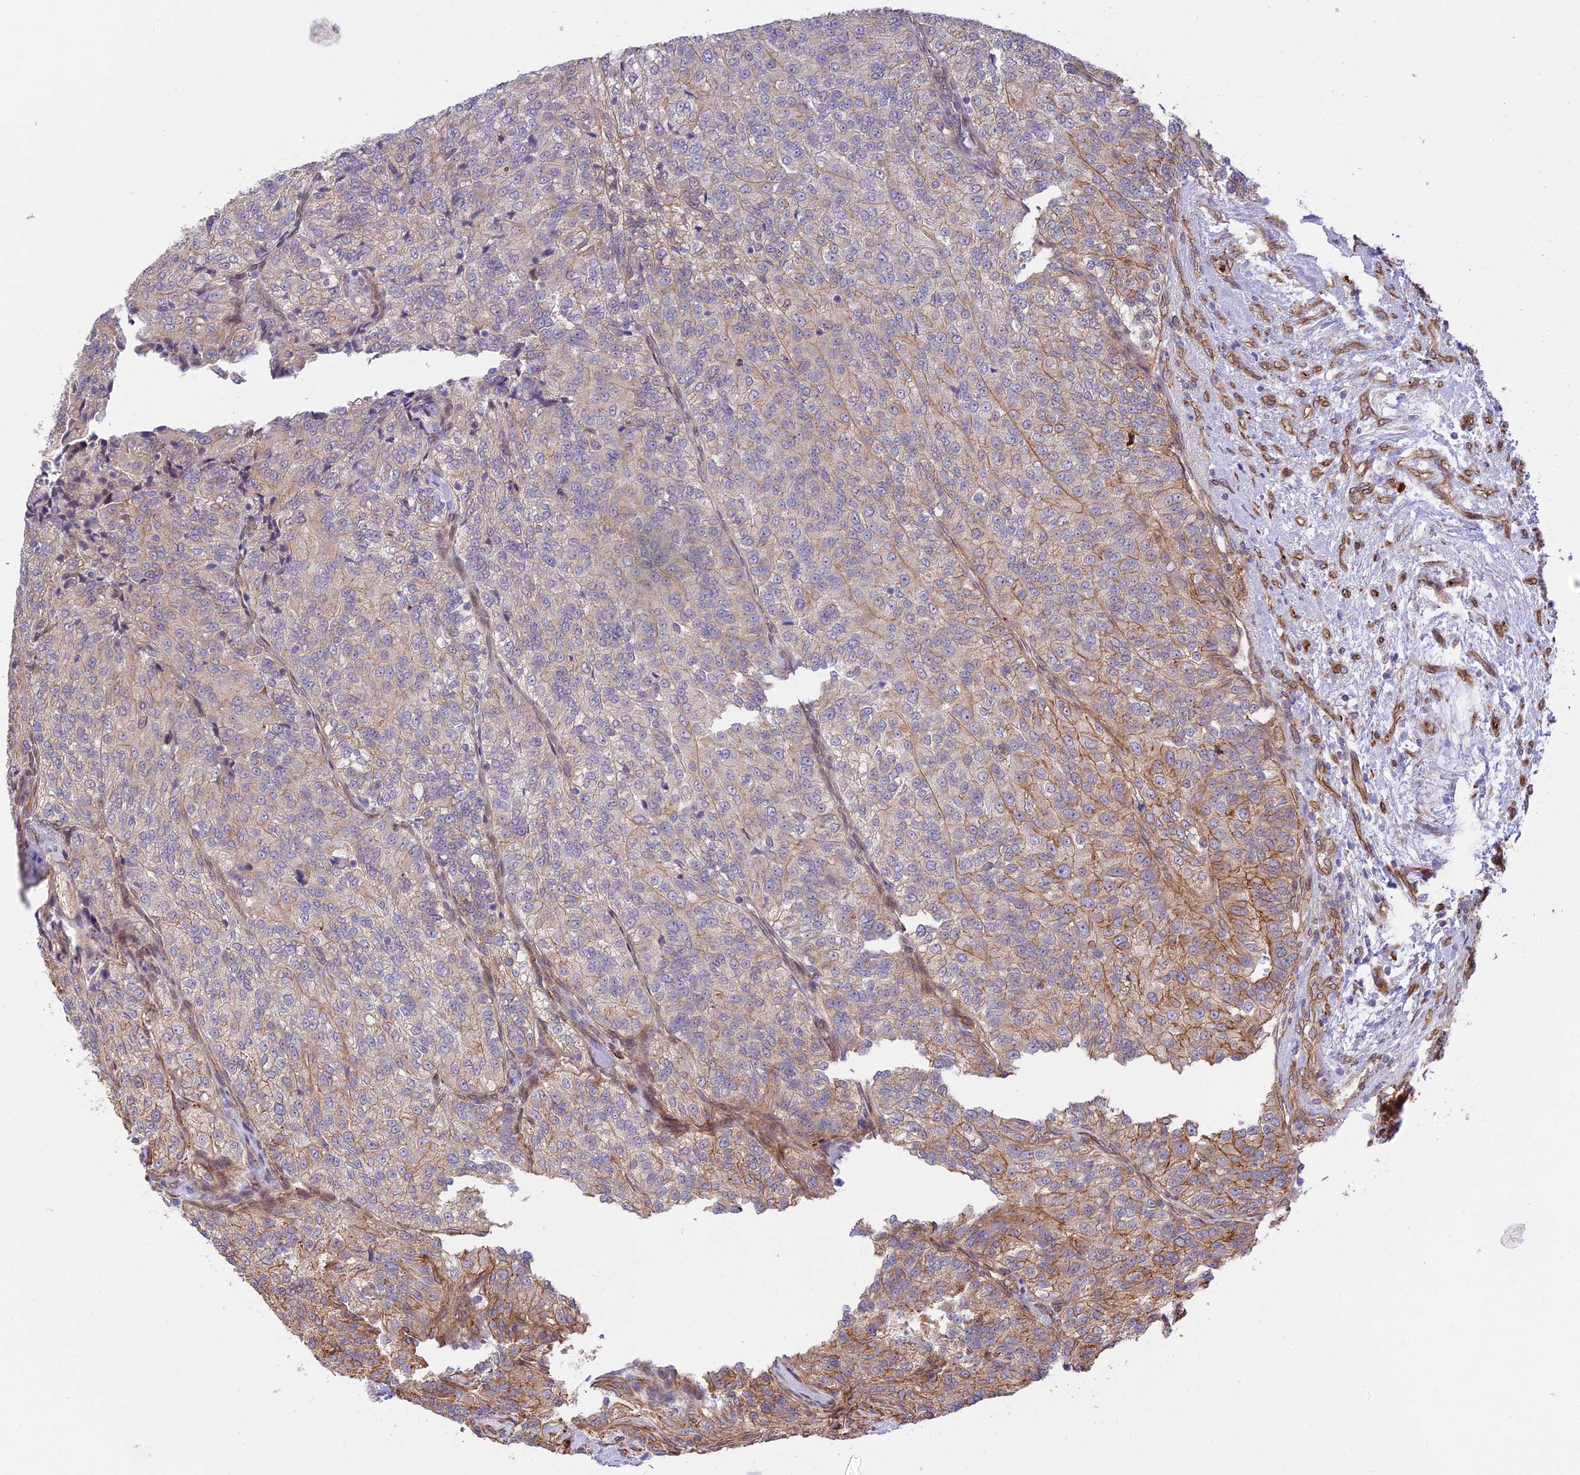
{"staining": {"intensity": "moderate", "quantity": "<25%", "location": "cytoplasmic/membranous"}, "tissue": "renal cancer", "cell_type": "Tumor cells", "image_type": "cancer", "snomed": [{"axis": "morphology", "description": "Adenocarcinoma, NOS"}, {"axis": "topography", "description": "Kidney"}], "caption": "Renal cancer (adenocarcinoma) stained with immunohistochemistry (IHC) exhibits moderate cytoplasmic/membranous staining in about <25% of tumor cells.", "gene": "EXOC3L4", "patient": {"sex": "female", "age": 63}}